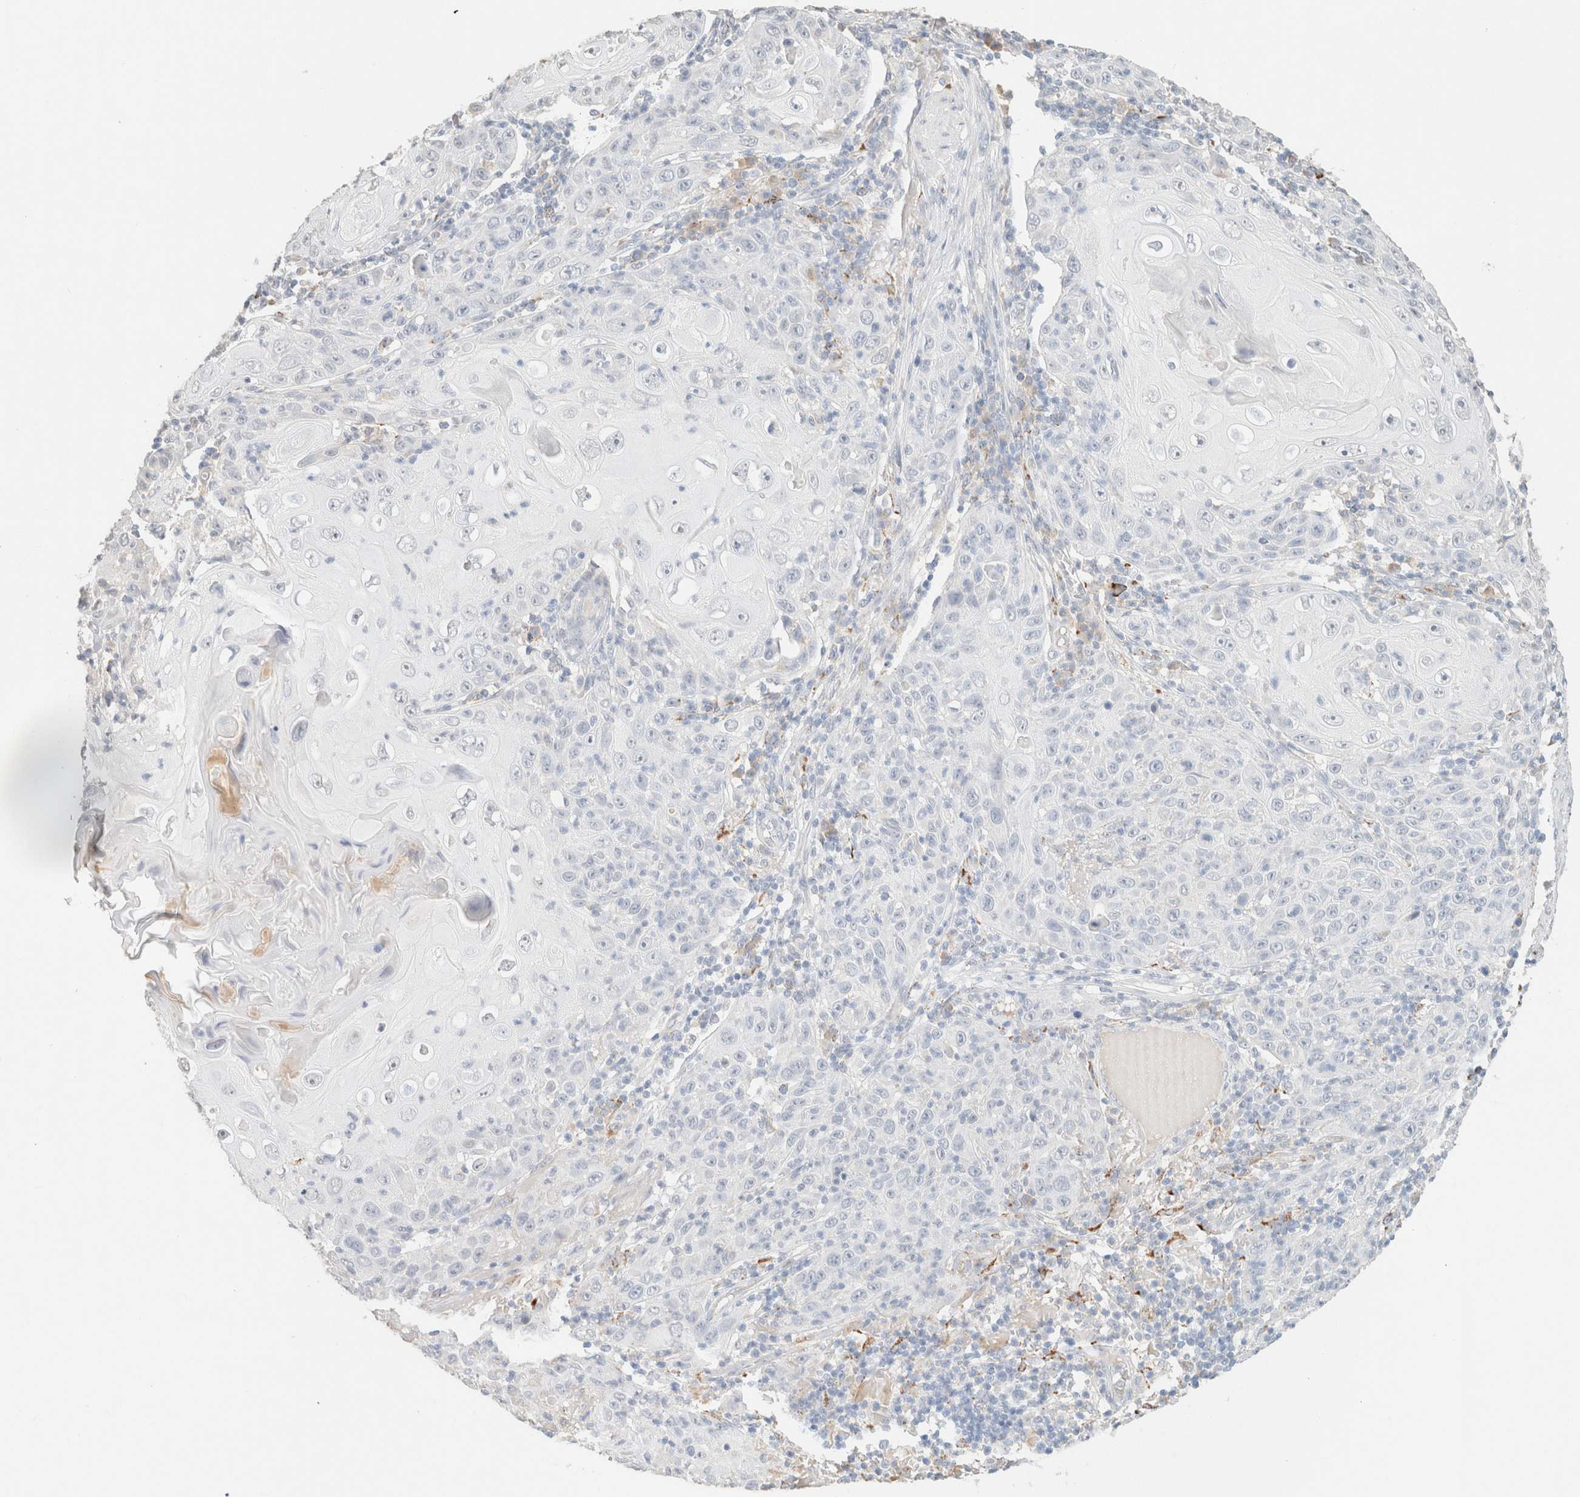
{"staining": {"intensity": "negative", "quantity": "none", "location": "none"}, "tissue": "skin cancer", "cell_type": "Tumor cells", "image_type": "cancer", "snomed": [{"axis": "morphology", "description": "Squamous cell carcinoma, NOS"}, {"axis": "topography", "description": "Skin"}], "caption": "Micrograph shows no protein staining in tumor cells of skin cancer (squamous cell carcinoma) tissue. (IHC, brightfield microscopy, high magnification).", "gene": "CPA1", "patient": {"sex": "female", "age": 88}}